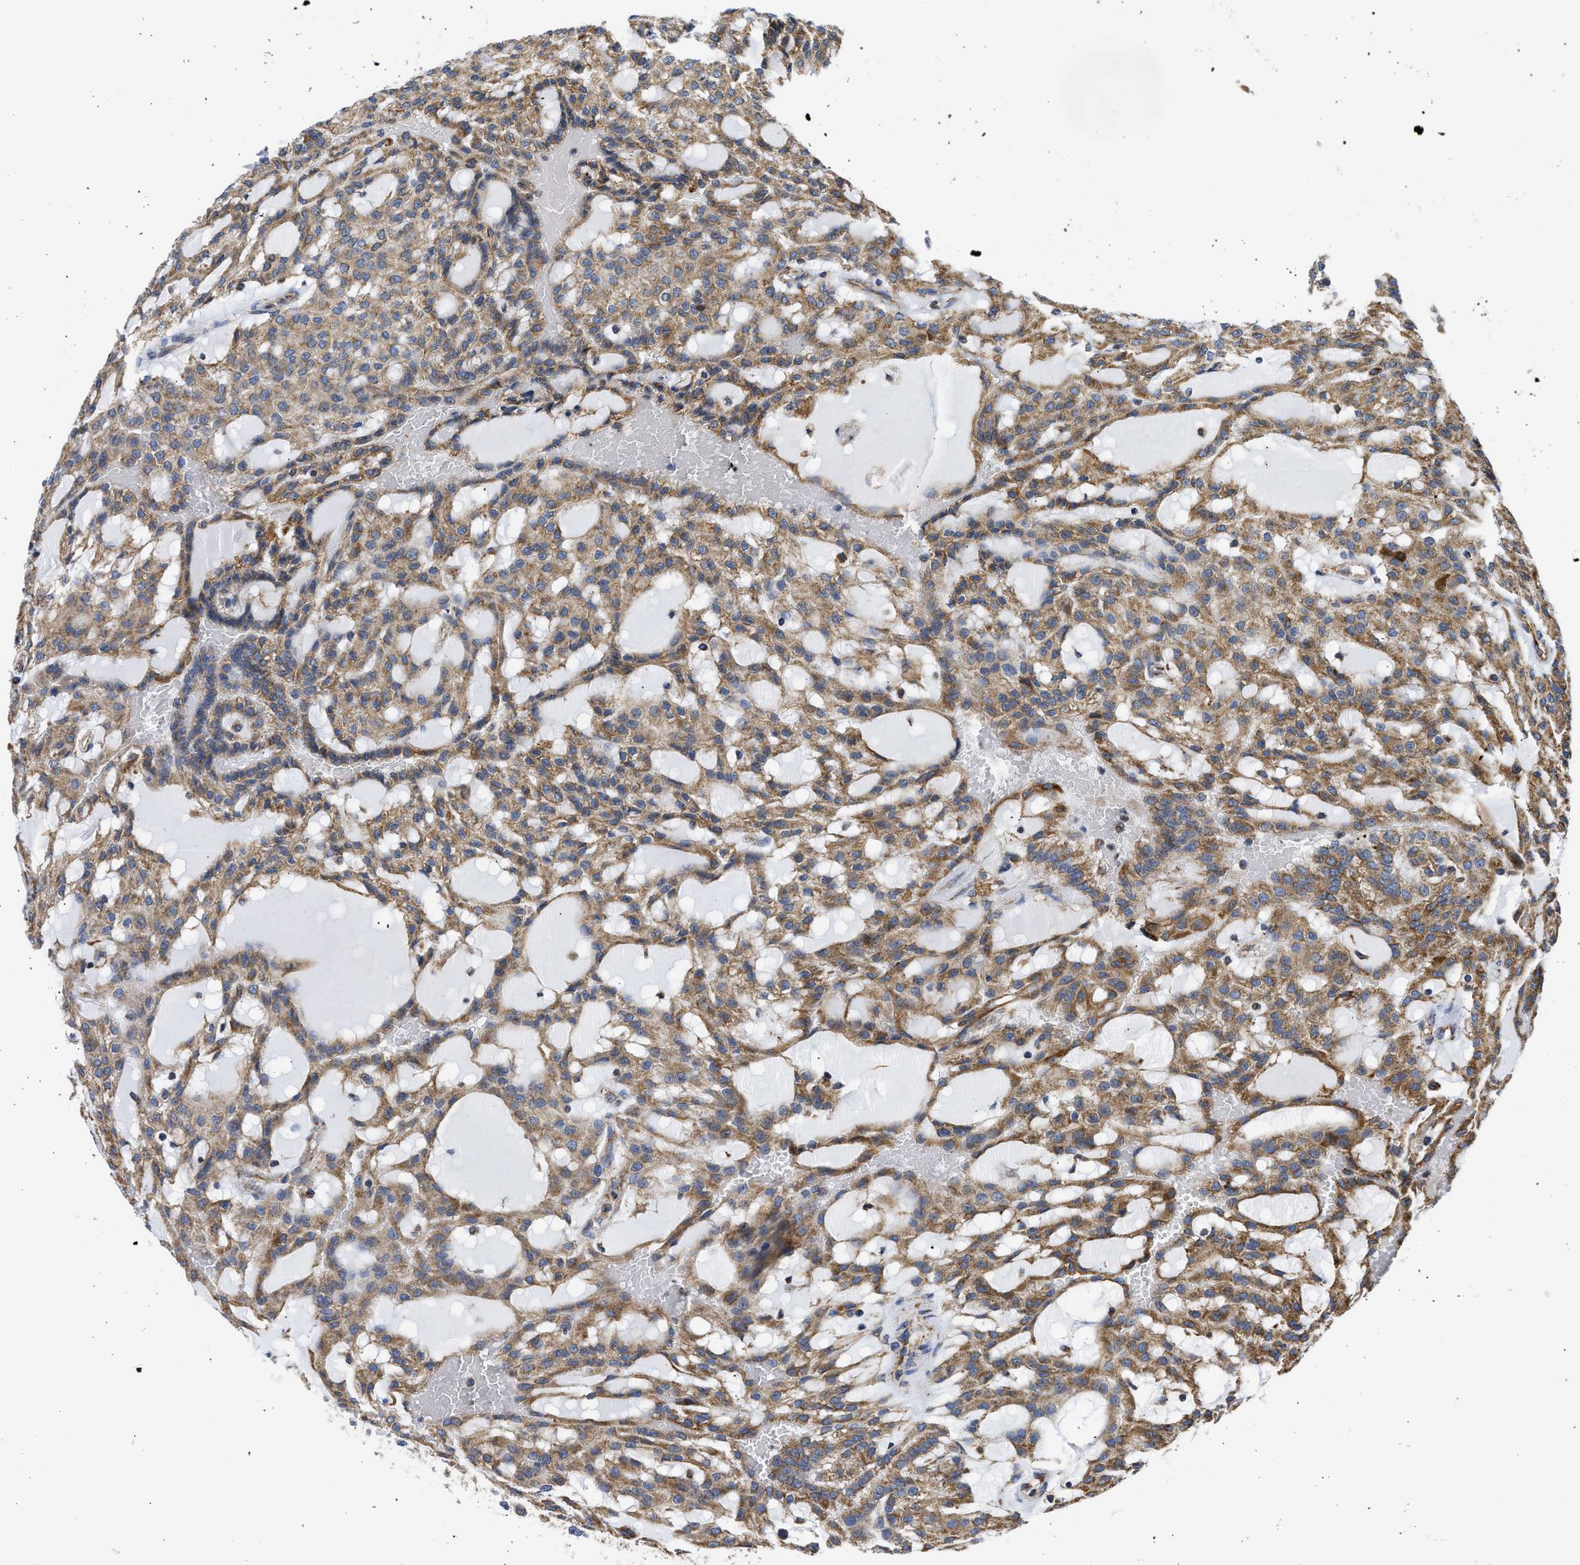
{"staining": {"intensity": "moderate", "quantity": ">75%", "location": "cytoplasmic/membranous"}, "tissue": "renal cancer", "cell_type": "Tumor cells", "image_type": "cancer", "snomed": [{"axis": "morphology", "description": "Adenocarcinoma, NOS"}, {"axis": "topography", "description": "Kidney"}], "caption": "This is an image of IHC staining of renal cancer, which shows moderate staining in the cytoplasmic/membranous of tumor cells.", "gene": "CYCS", "patient": {"sex": "male", "age": 63}}